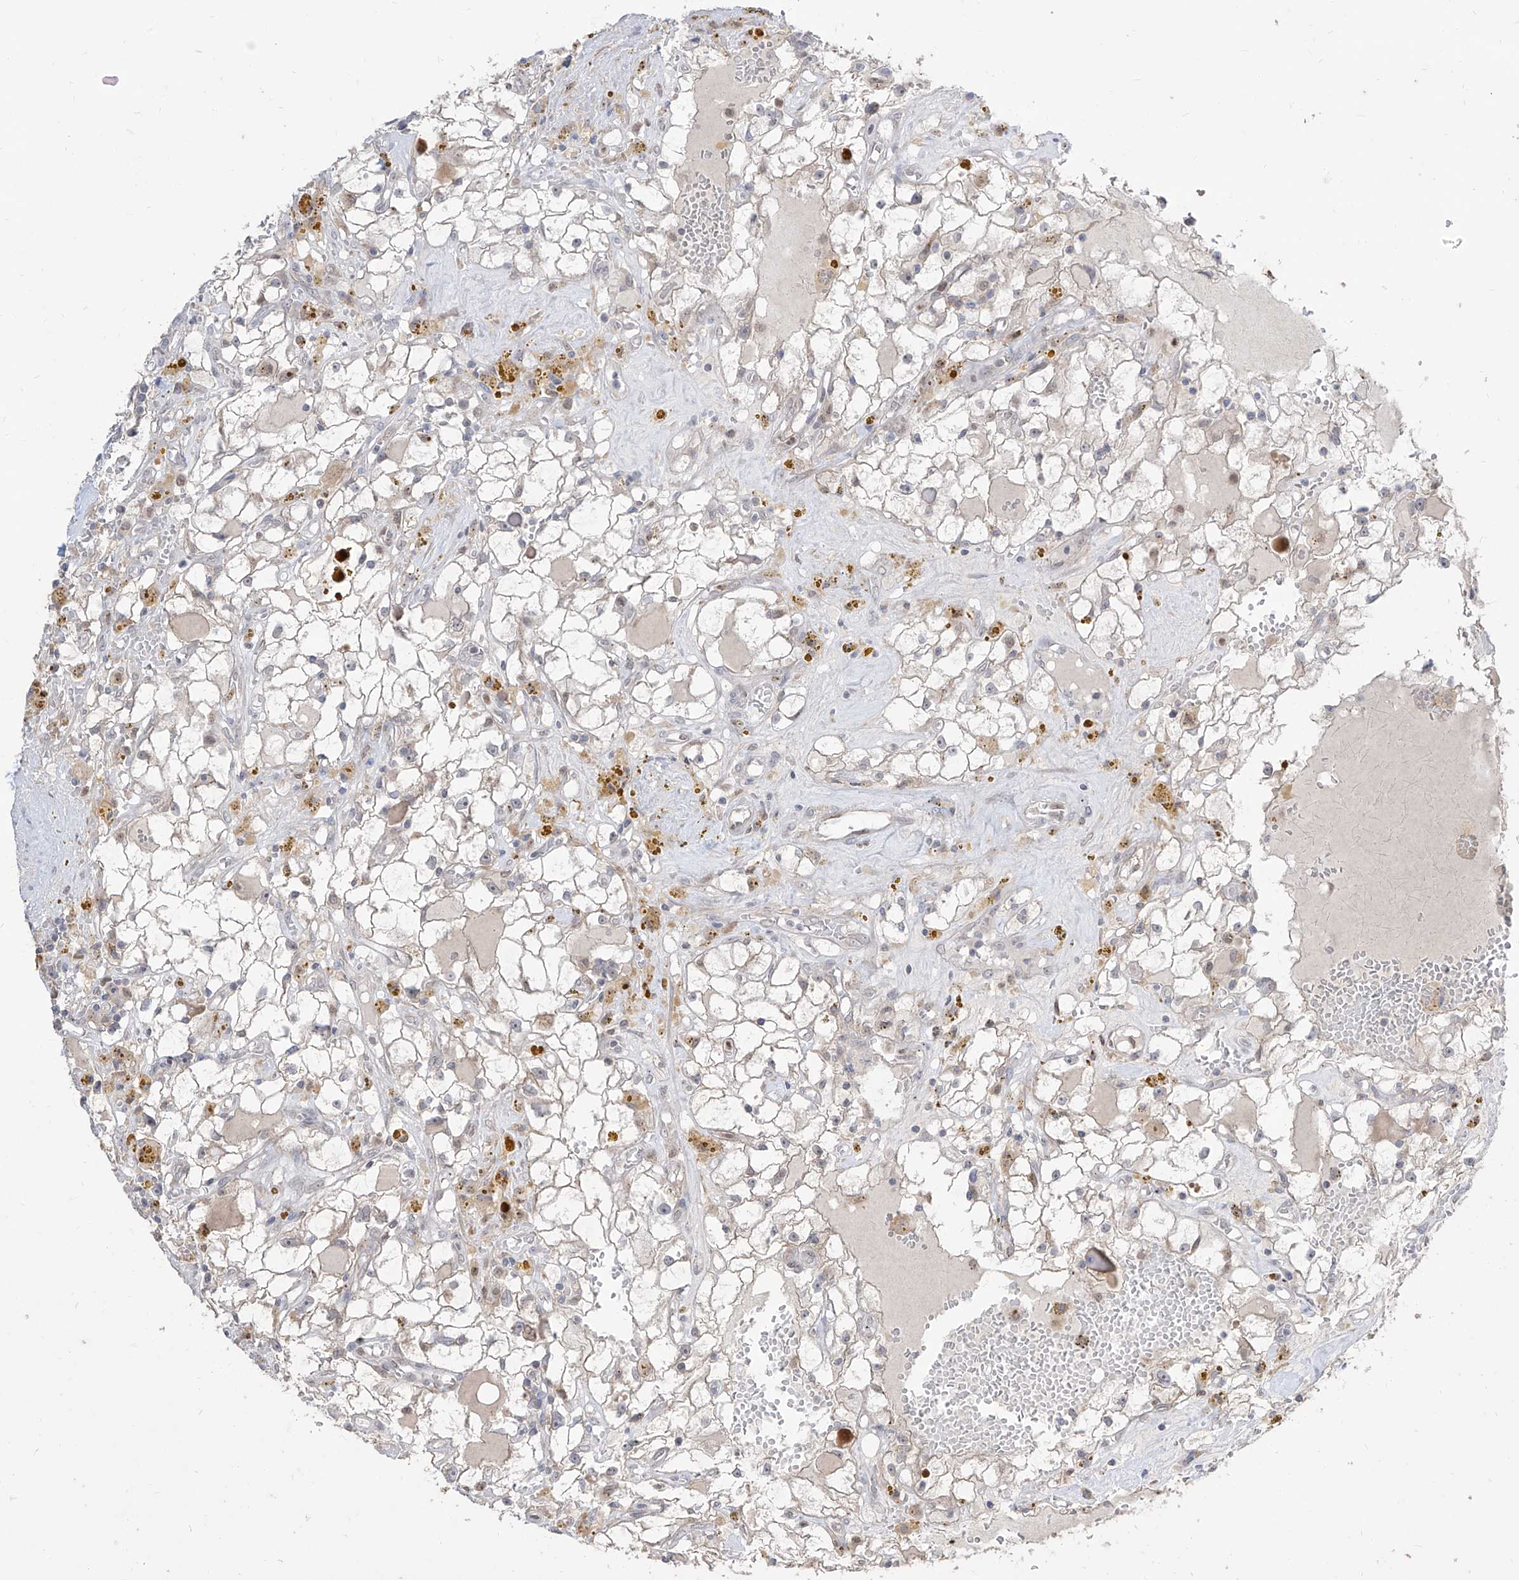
{"staining": {"intensity": "negative", "quantity": "none", "location": "none"}, "tissue": "renal cancer", "cell_type": "Tumor cells", "image_type": "cancer", "snomed": [{"axis": "morphology", "description": "Adenocarcinoma, NOS"}, {"axis": "topography", "description": "Kidney"}], "caption": "DAB immunohistochemical staining of human adenocarcinoma (renal) demonstrates no significant staining in tumor cells.", "gene": "BROX", "patient": {"sex": "male", "age": 56}}